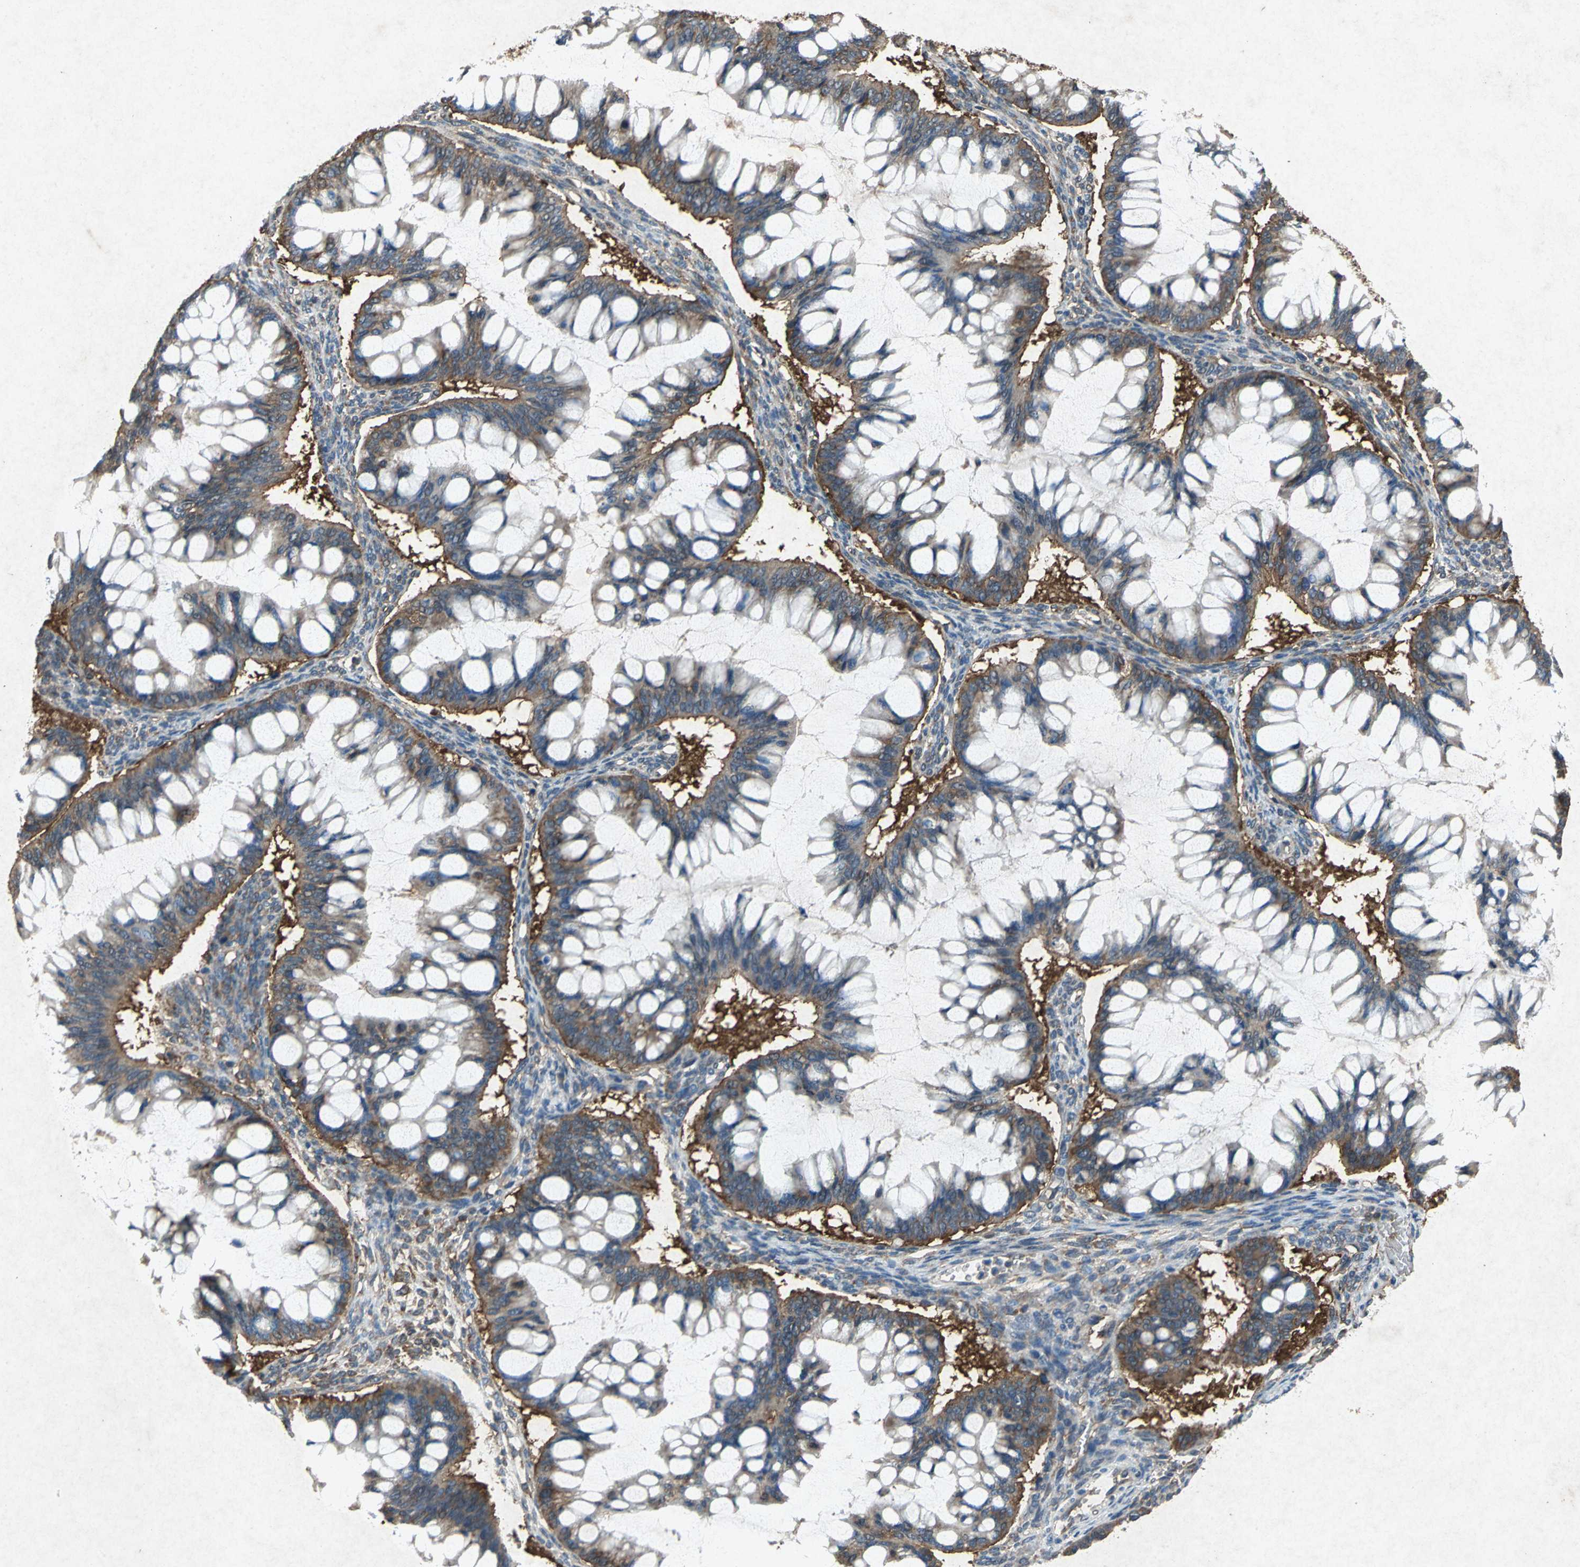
{"staining": {"intensity": "moderate", "quantity": ">75%", "location": "cytoplasmic/membranous"}, "tissue": "ovarian cancer", "cell_type": "Tumor cells", "image_type": "cancer", "snomed": [{"axis": "morphology", "description": "Cystadenocarcinoma, mucinous, NOS"}, {"axis": "topography", "description": "Ovary"}], "caption": "A medium amount of moderate cytoplasmic/membranous staining is identified in about >75% of tumor cells in ovarian cancer tissue. (Stains: DAB (3,3'-diaminobenzidine) in brown, nuclei in blue, Microscopy: brightfield microscopy at high magnification).", "gene": "HSP90AB1", "patient": {"sex": "female", "age": 73}}